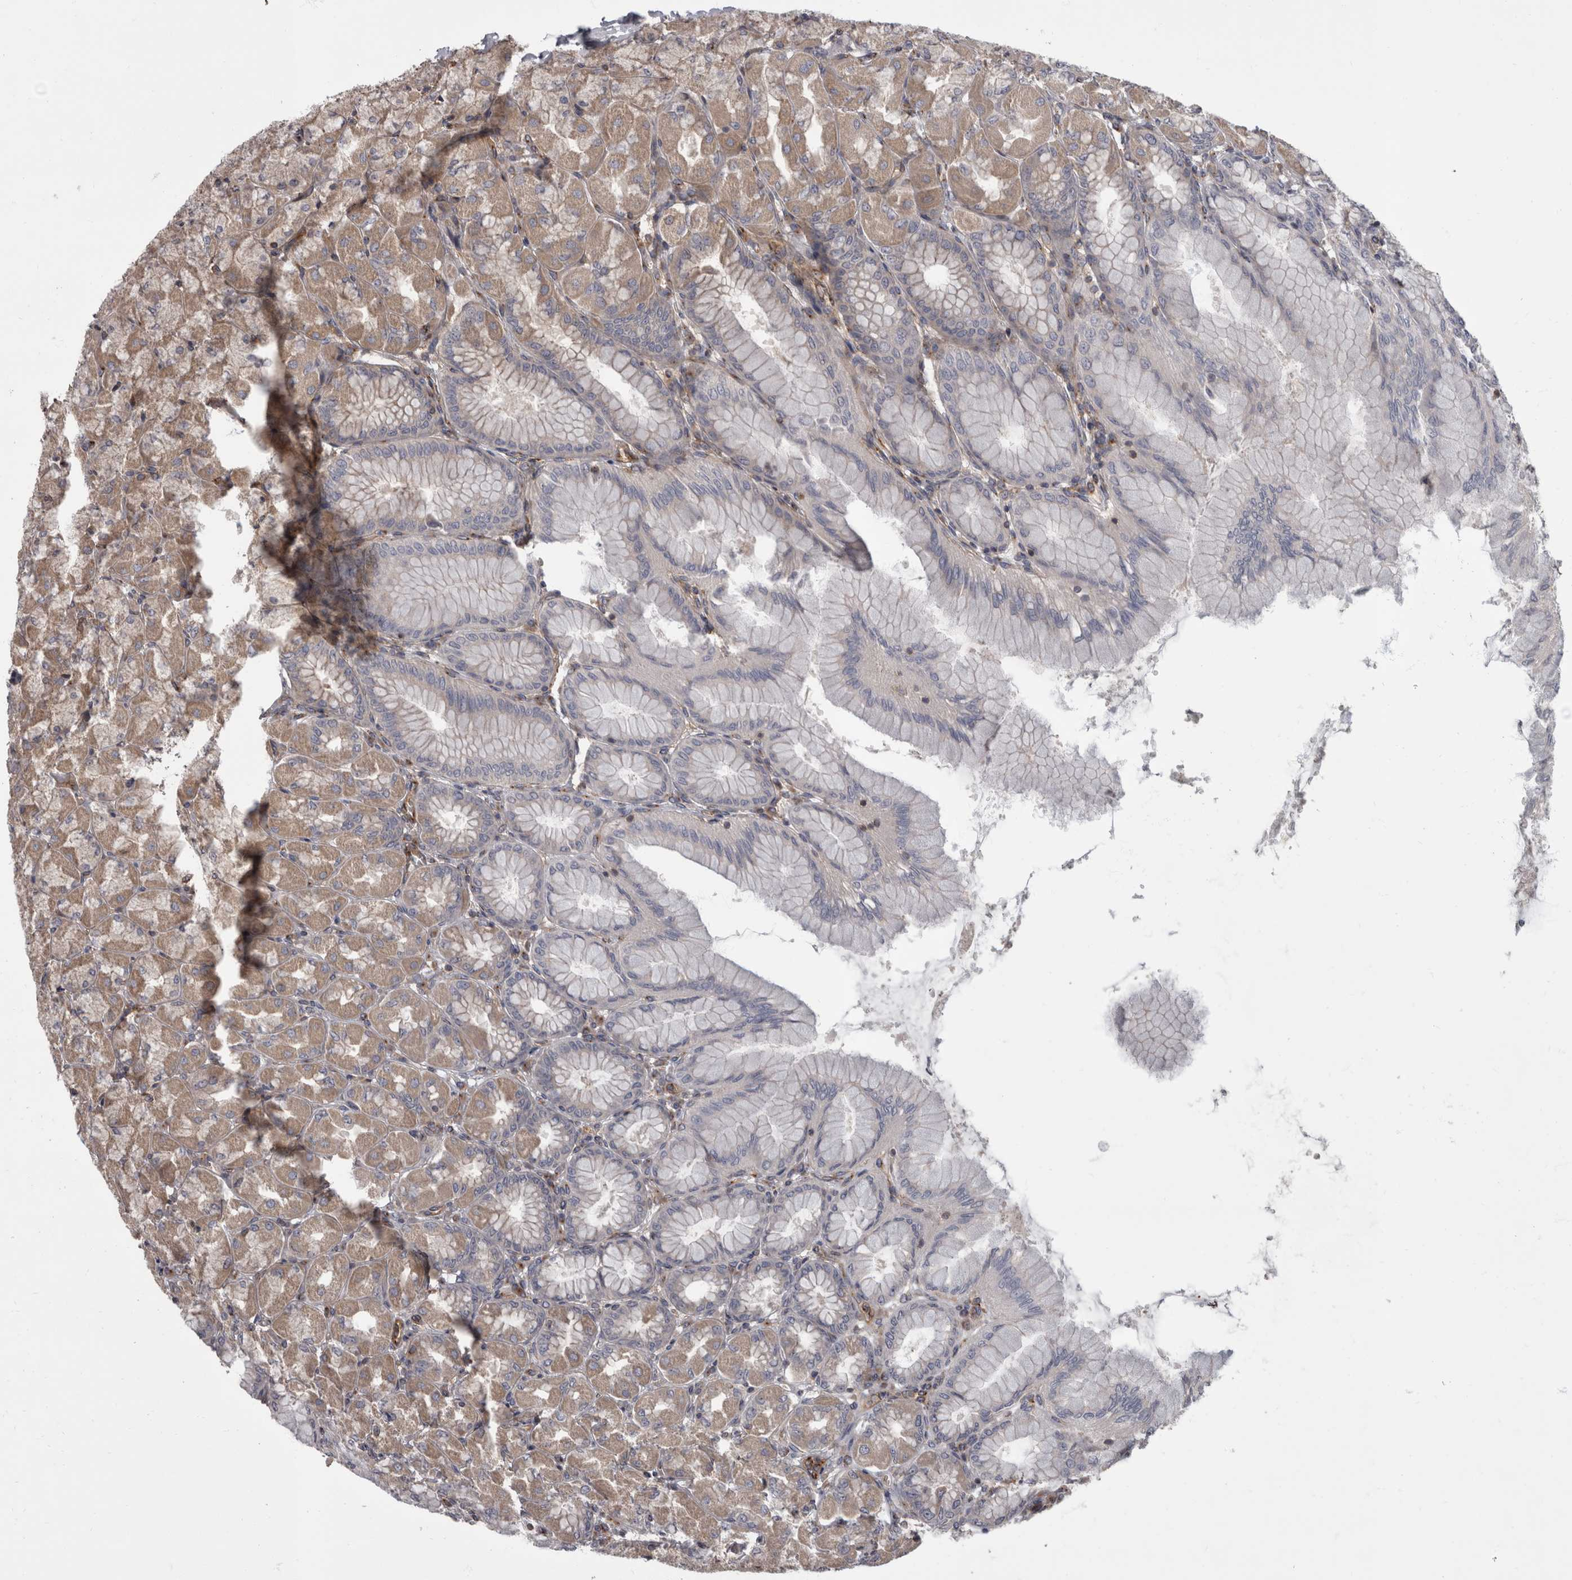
{"staining": {"intensity": "moderate", "quantity": "25%-75%", "location": "cytoplasmic/membranous"}, "tissue": "stomach", "cell_type": "Glandular cells", "image_type": "normal", "snomed": [{"axis": "morphology", "description": "Normal tissue, NOS"}, {"axis": "topography", "description": "Stomach, upper"}], "caption": "Stomach stained with DAB immunohistochemistry shows medium levels of moderate cytoplasmic/membranous staining in about 25%-75% of glandular cells.", "gene": "HOOK3", "patient": {"sex": "female", "age": 56}}